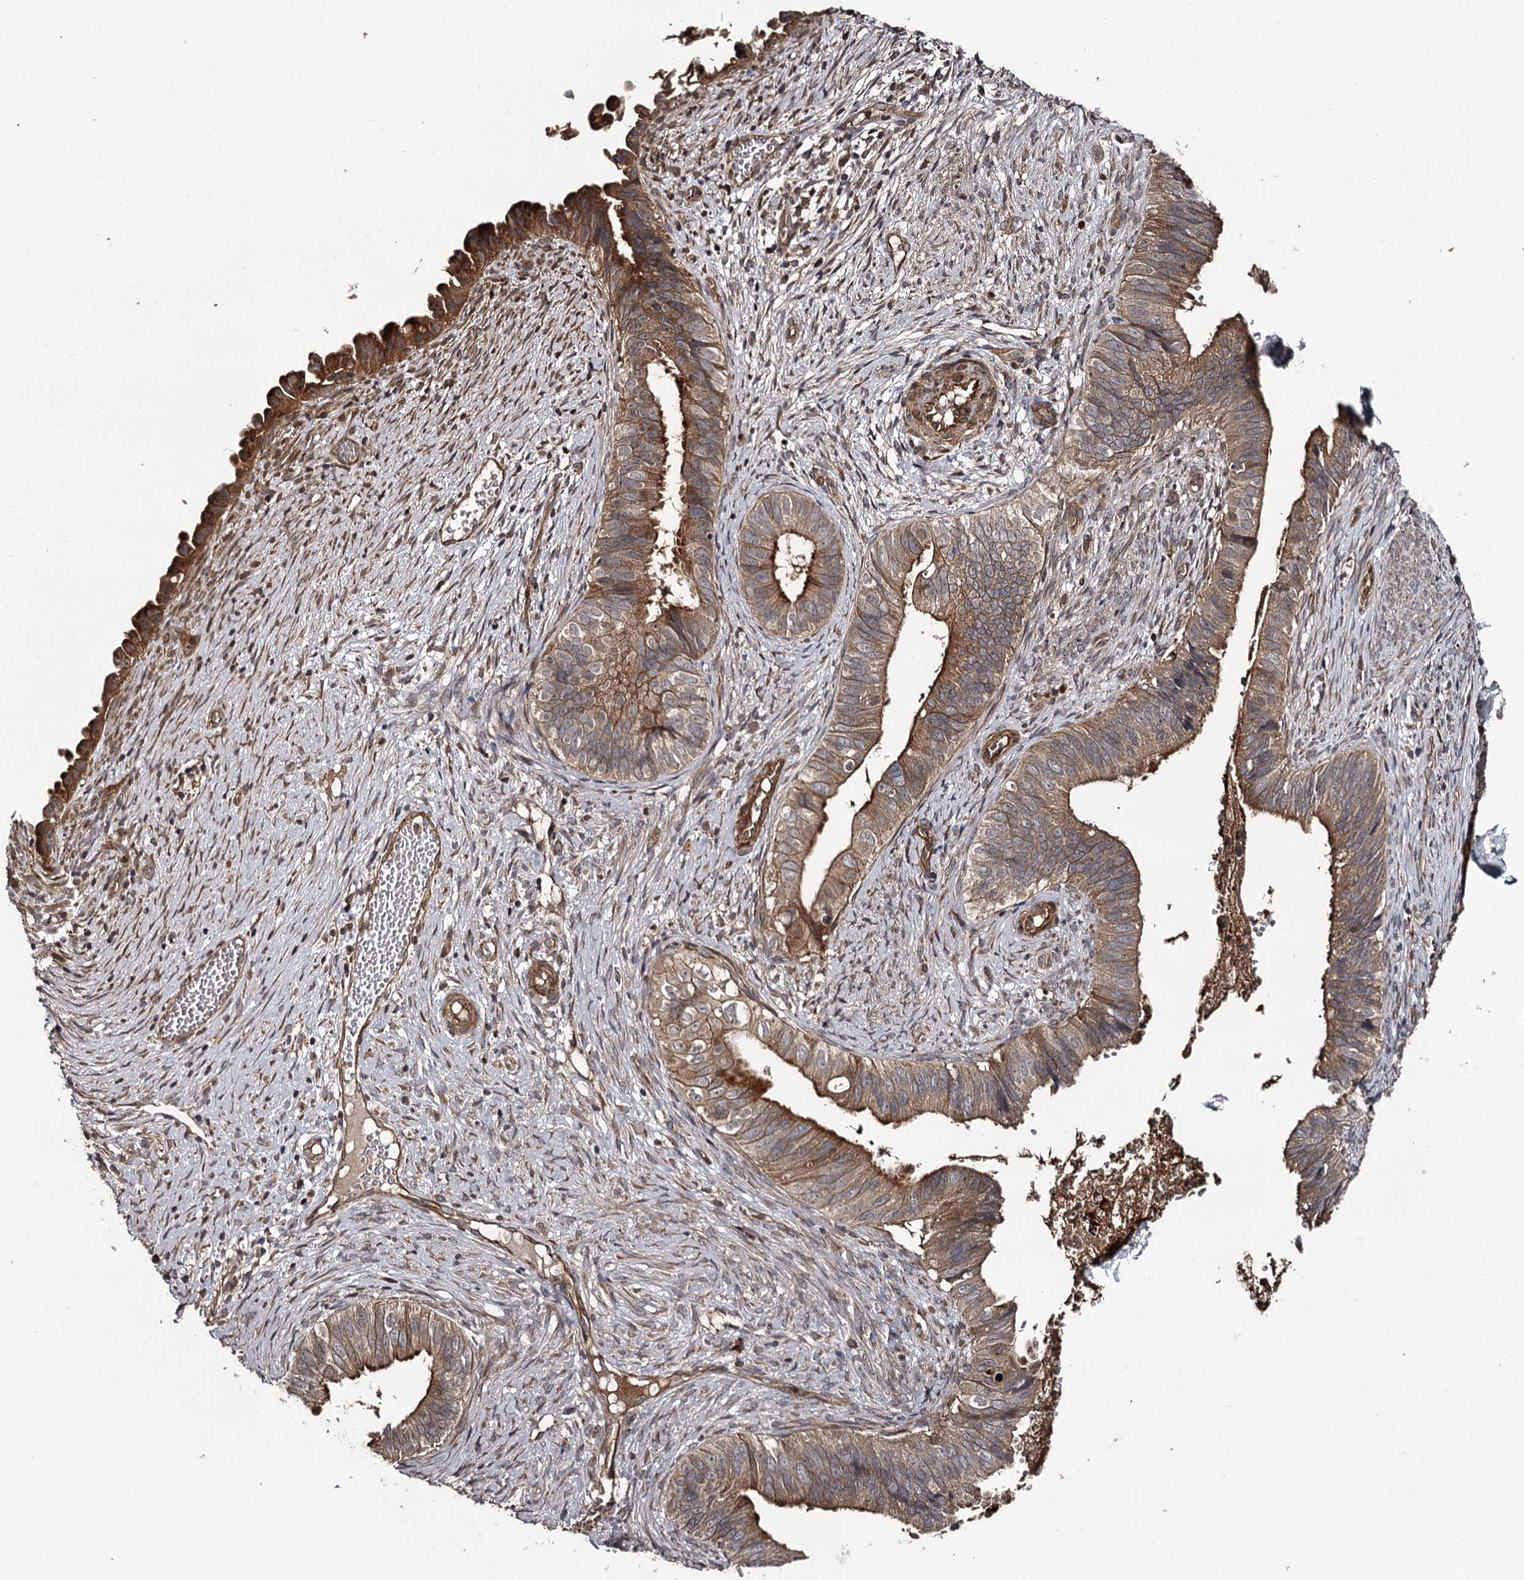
{"staining": {"intensity": "strong", "quantity": ">75%", "location": "cytoplasmic/membranous"}, "tissue": "cervical cancer", "cell_type": "Tumor cells", "image_type": "cancer", "snomed": [{"axis": "morphology", "description": "Adenocarcinoma, NOS"}, {"axis": "topography", "description": "Cervix"}], "caption": "Cervical cancer was stained to show a protein in brown. There is high levels of strong cytoplasmic/membranous expression in about >75% of tumor cells.", "gene": "RAB21", "patient": {"sex": "female", "age": 42}}